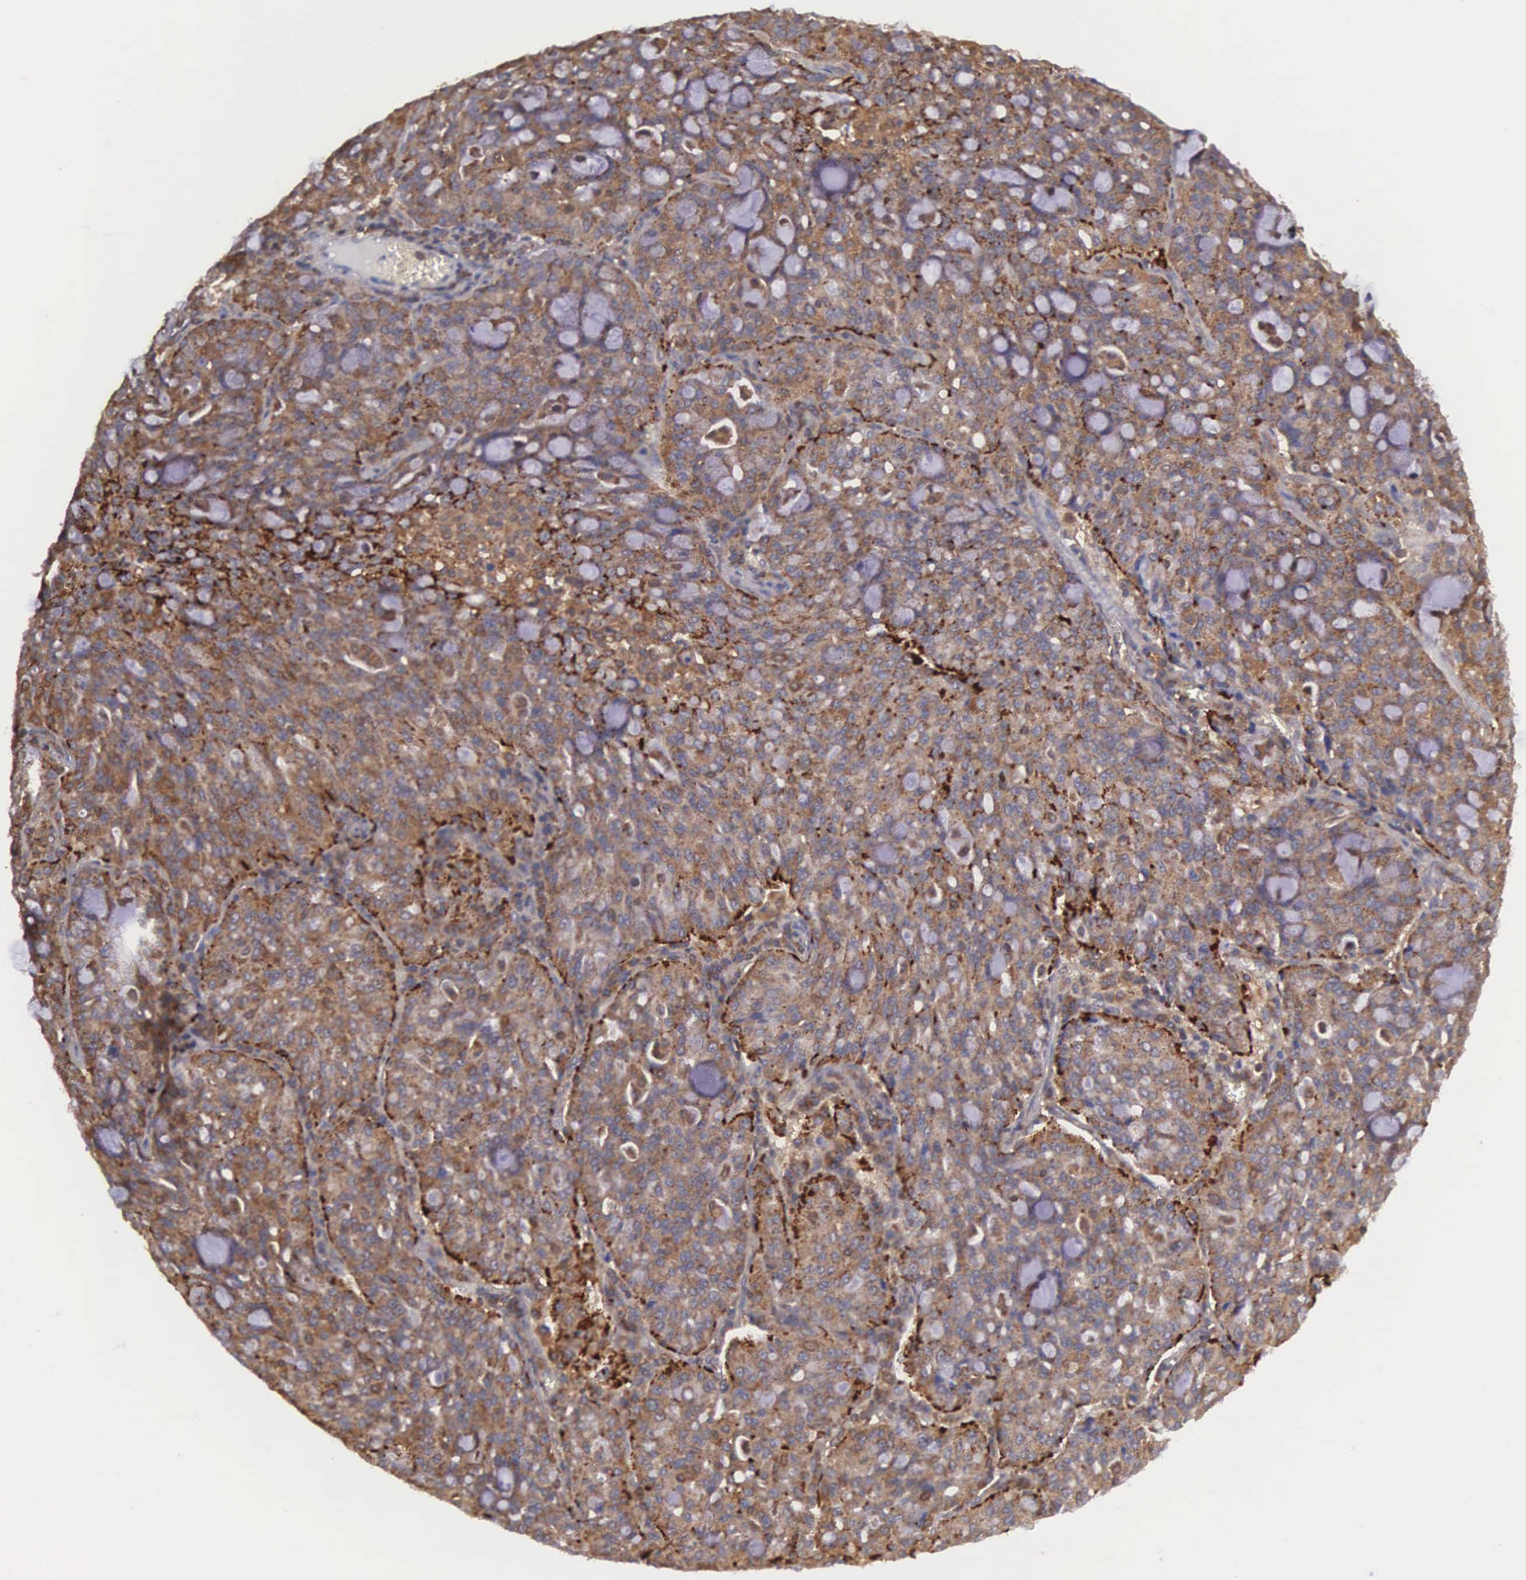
{"staining": {"intensity": "moderate", "quantity": ">75%", "location": "cytoplasmic/membranous"}, "tissue": "lung cancer", "cell_type": "Tumor cells", "image_type": "cancer", "snomed": [{"axis": "morphology", "description": "Adenocarcinoma, NOS"}, {"axis": "topography", "description": "Lung"}], "caption": "A medium amount of moderate cytoplasmic/membranous positivity is appreciated in about >75% of tumor cells in lung cancer tissue. (IHC, brightfield microscopy, high magnification).", "gene": "DHRS1", "patient": {"sex": "female", "age": 44}}